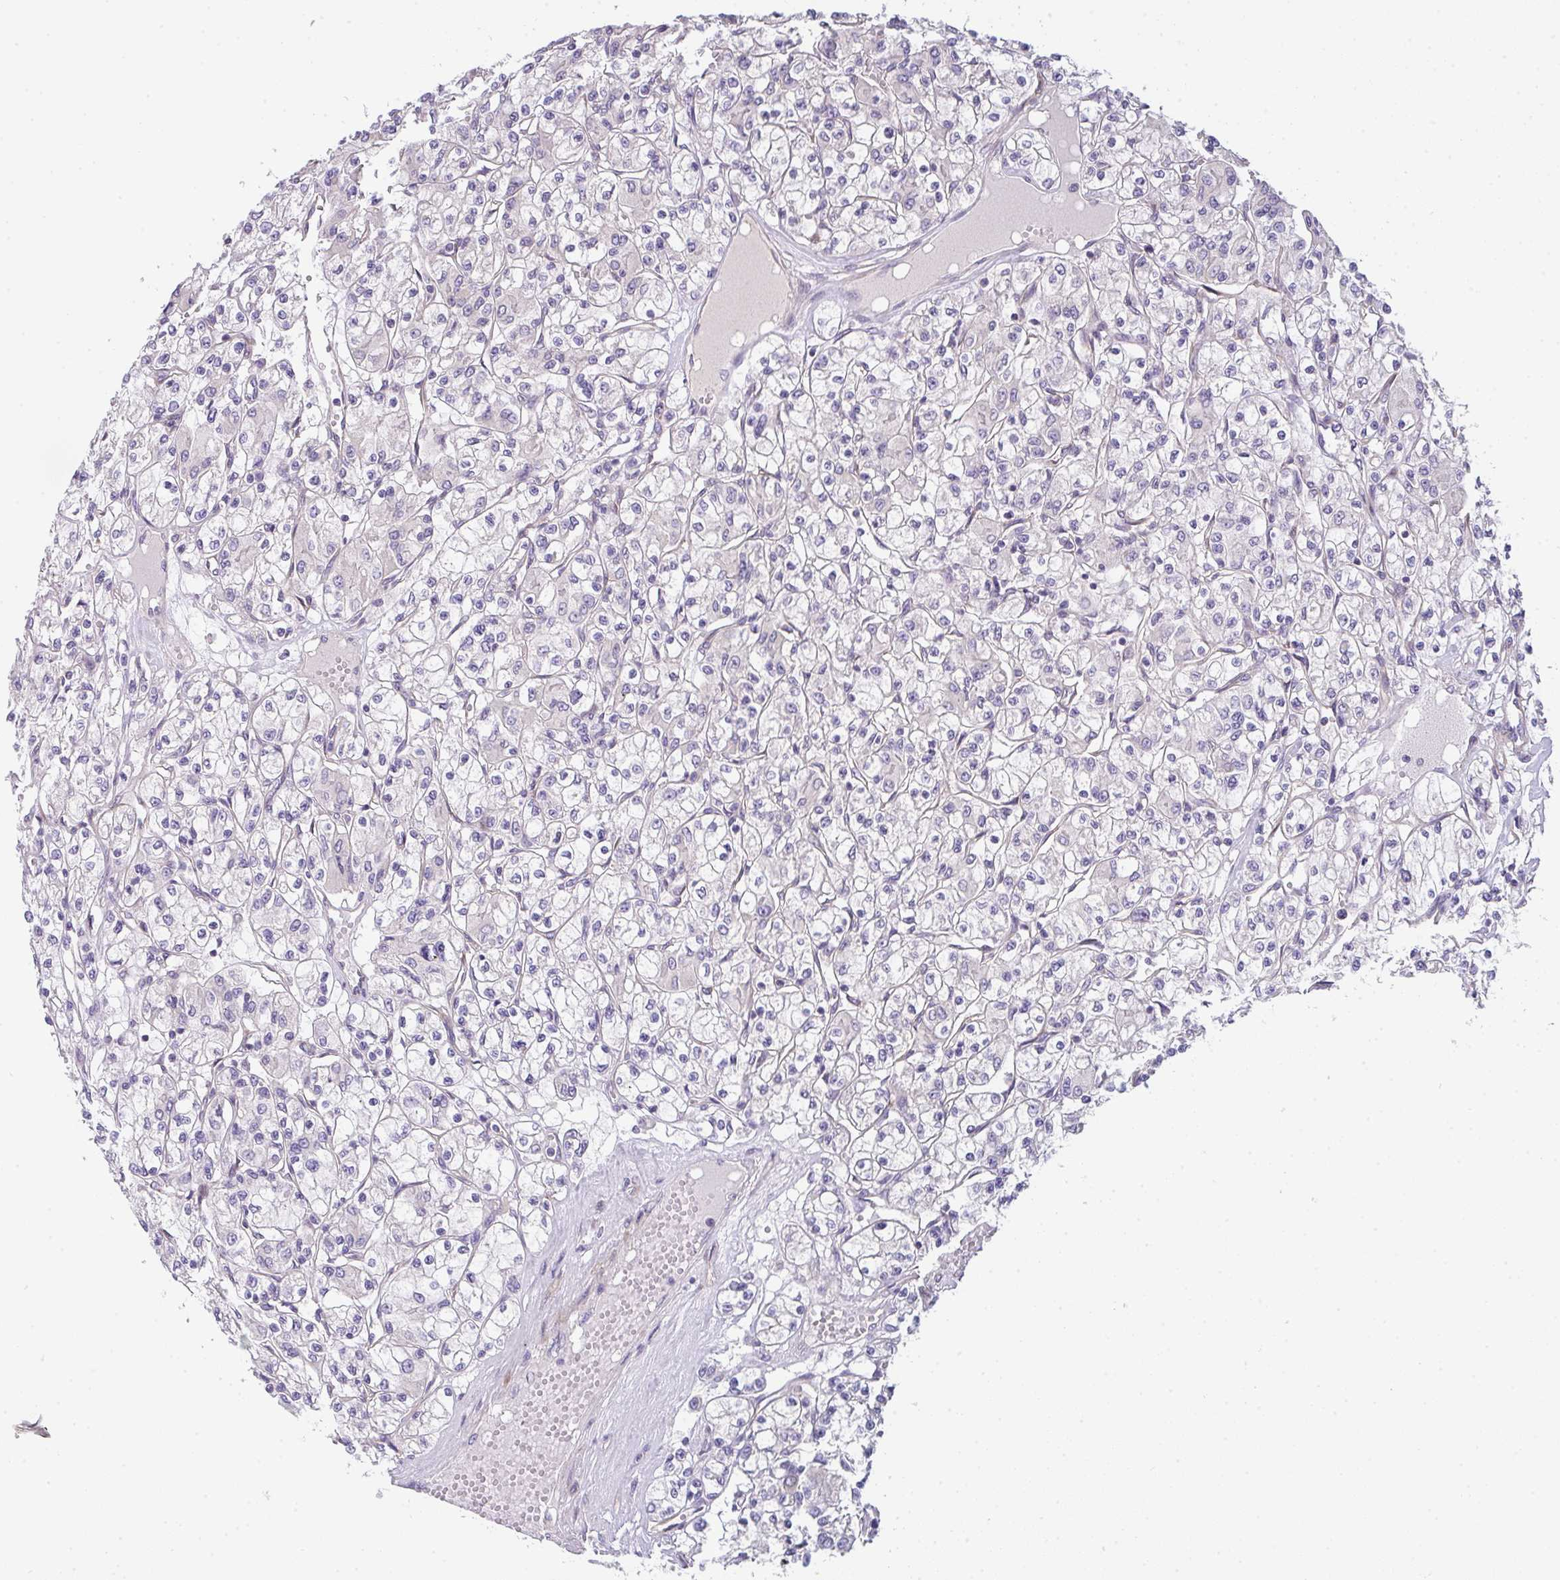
{"staining": {"intensity": "negative", "quantity": "none", "location": "none"}, "tissue": "renal cancer", "cell_type": "Tumor cells", "image_type": "cancer", "snomed": [{"axis": "morphology", "description": "Adenocarcinoma, NOS"}, {"axis": "topography", "description": "Kidney"}], "caption": "Human renal adenocarcinoma stained for a protein using immunohistochemistry (IHC) displays no positivity in tumor cells.", "gene": "FILIP1", "patient": {"sex": "female", "age": 59}}